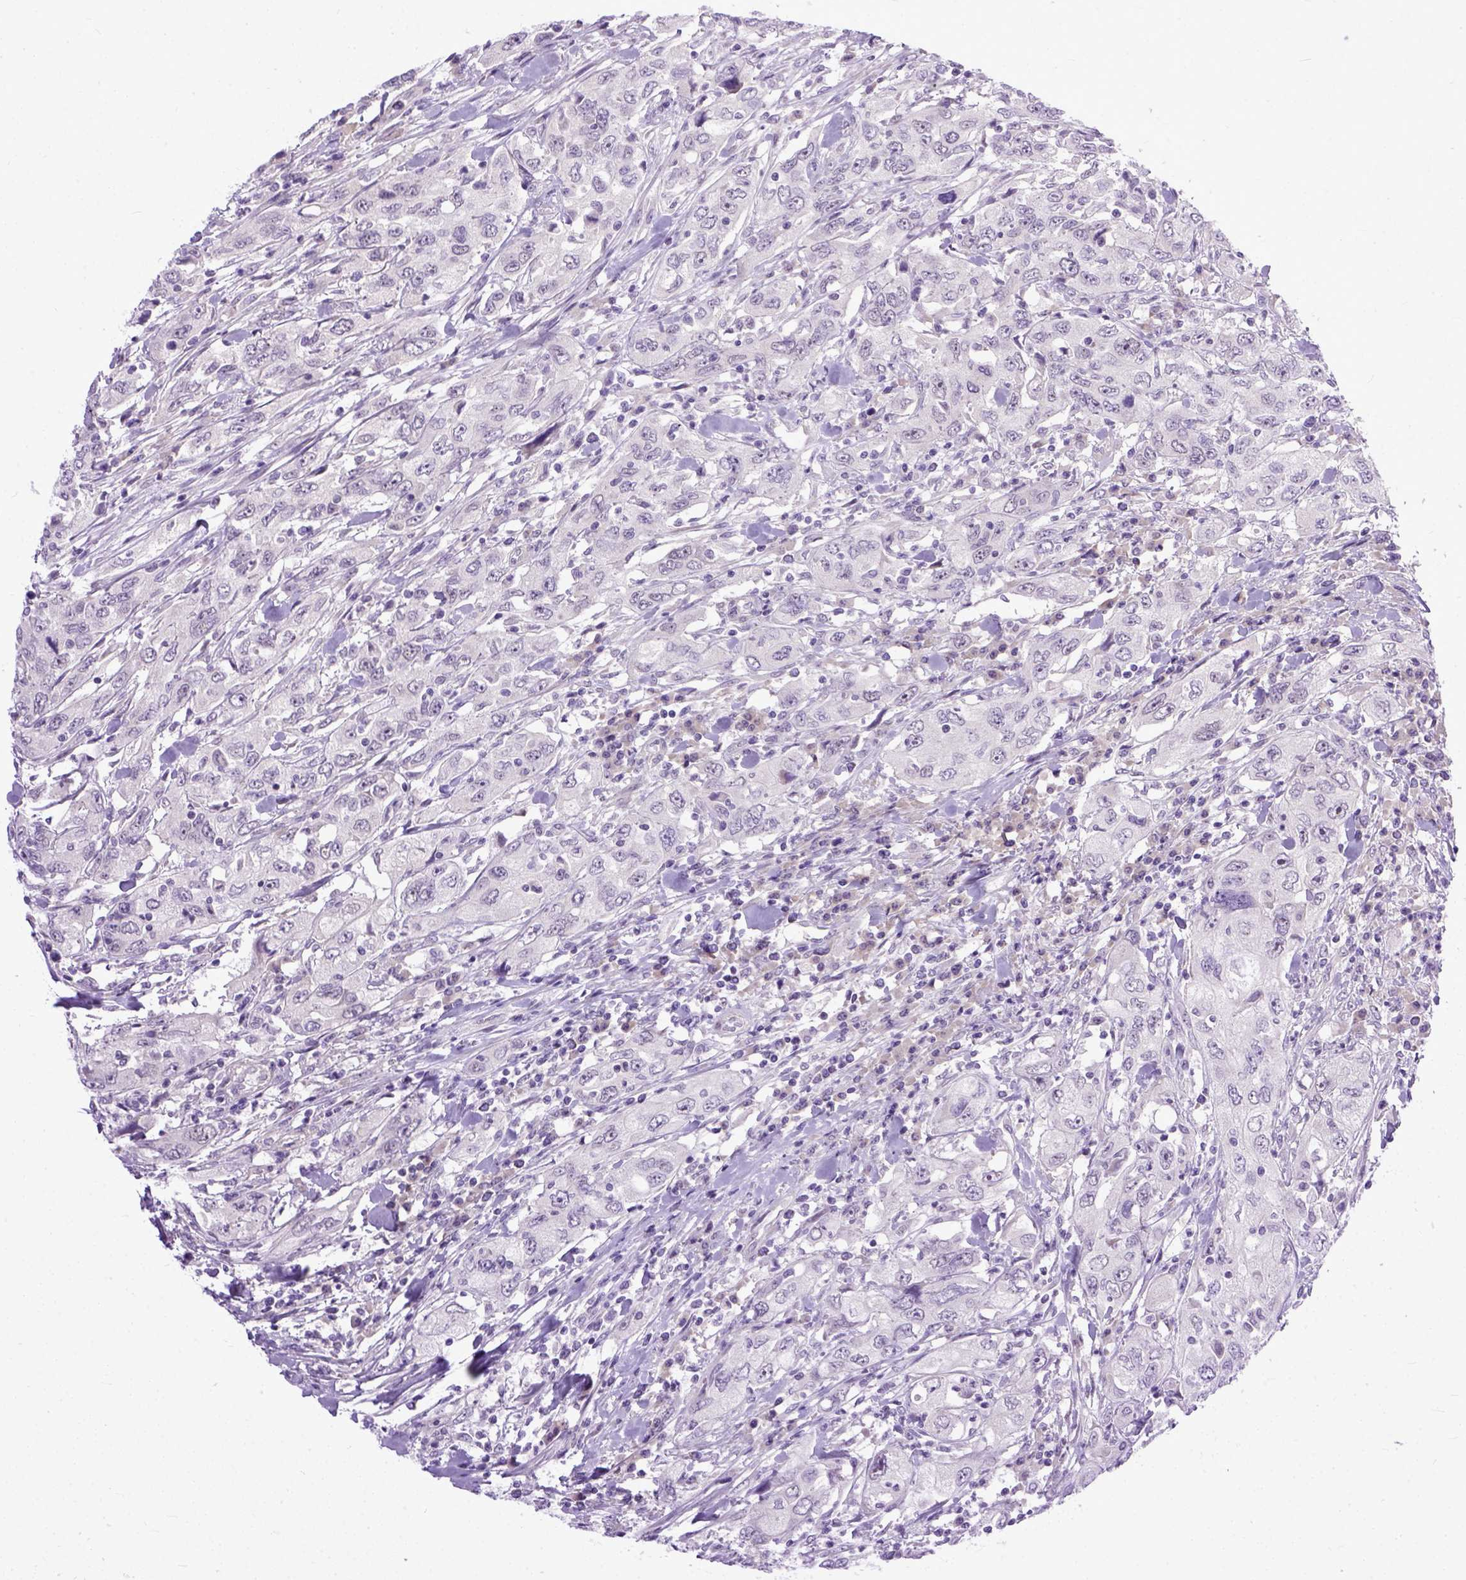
{"staining": {"intensity": "negative", "quantity": "none", "location": "none"}, "tissue": "urothelial cancer", "cell_type": "Tumor cells", "image_type": "cancer", "snomed": [{"axis": "morphology", "description": "Urothelial carcinoma, High grade"}, {"axis": "topography", "description": "Urinary bladder"}], "caption": "This is a micrograph of immunohistochemistry staining of urothelial cancer, which shows no positivity in tumor cells.", "gene": "TCEAL7", "patient": {"sex": "male", "age": 76}}